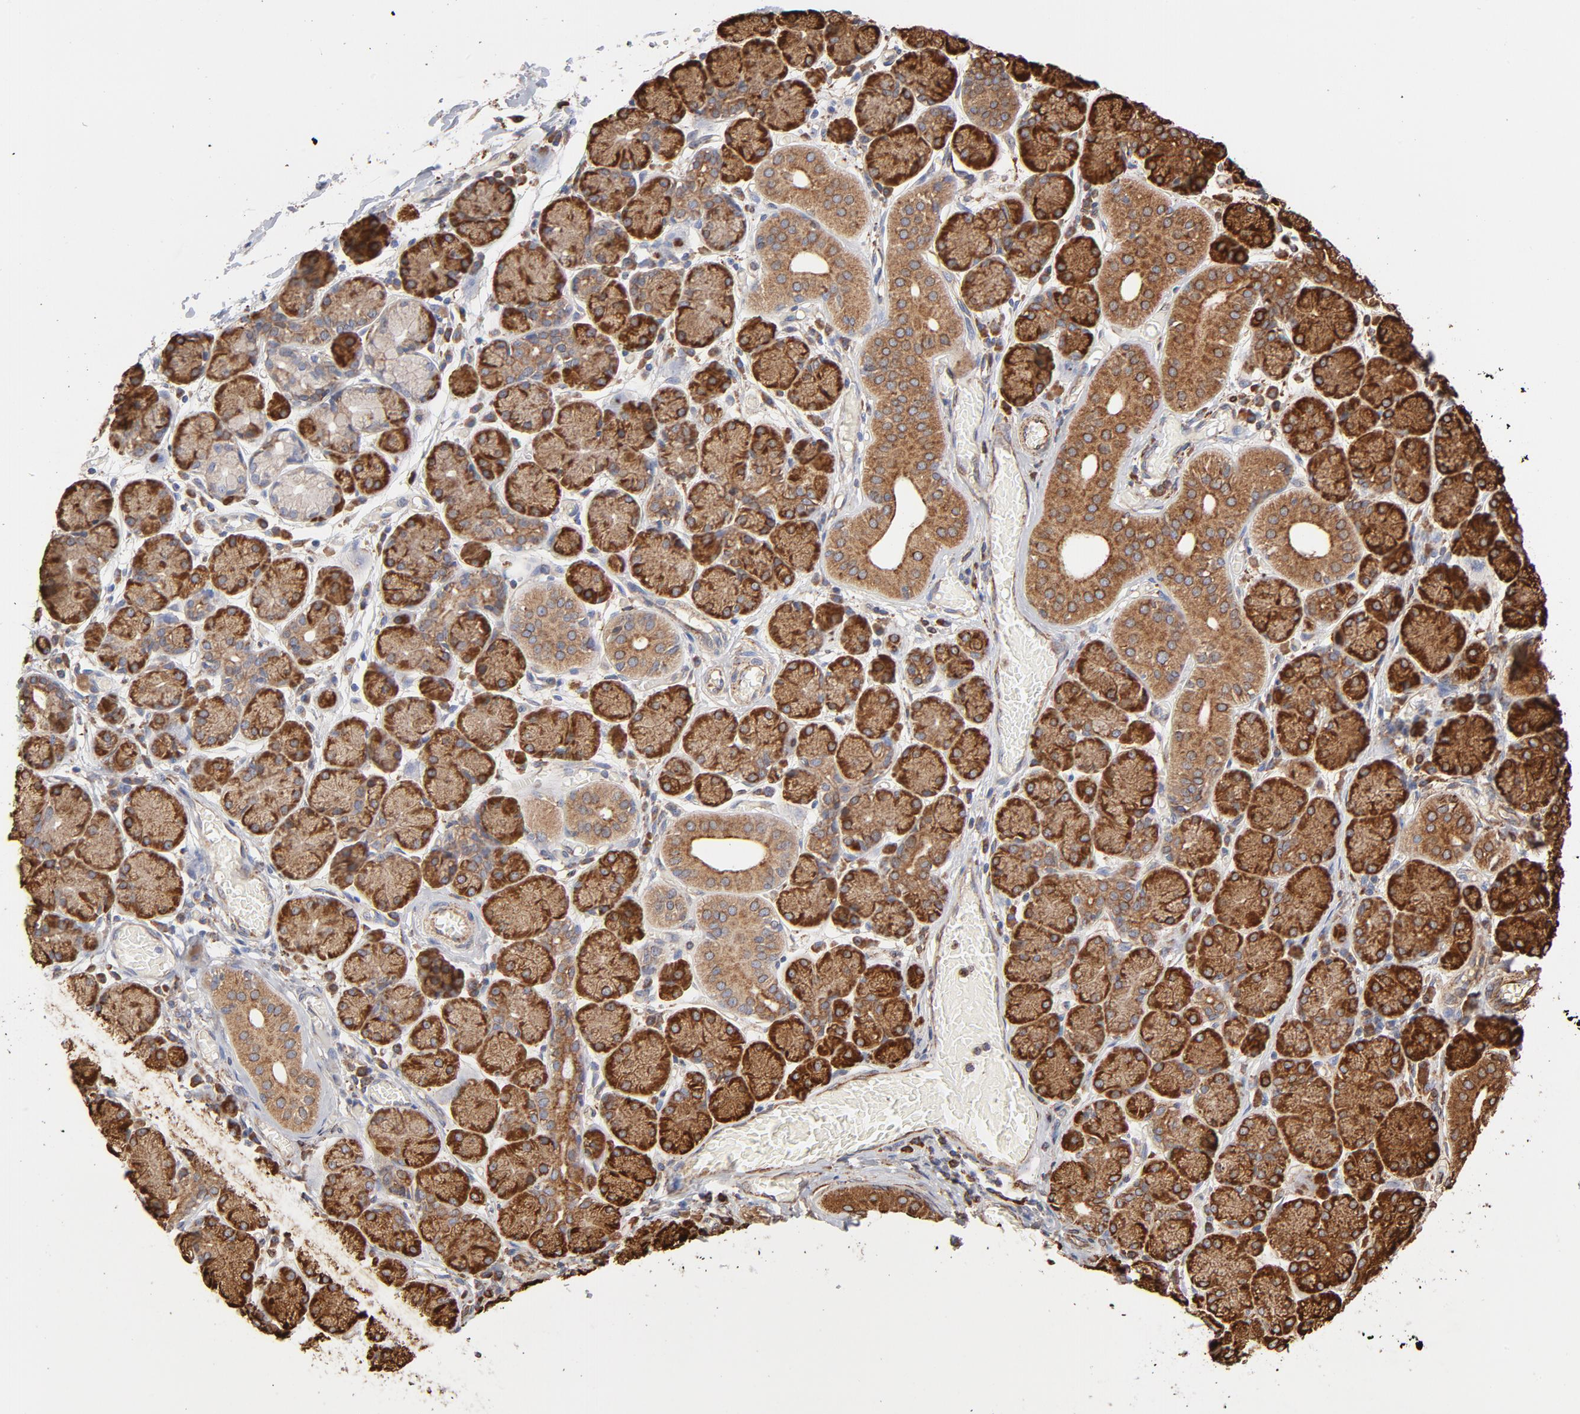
{"staining": {"intensity": "strong", "quantity": ">75%", "location": "cytoplasmic/membranous"}, "tissue": "salivary gland", "cell_type": "Glandular cells", "image_type": "normal", "snomed": [{"axis": "morphology", "description": "Normal tissue, NOS"}, {"axis": "topography", "description": "Salivary gland"}], "caption": "Protein expression analysis of unremarkable salivary gland demonstrates strong cytoplasmic/membranous positivity in approximately >75% of glandular cells.", "gene": "CANX", "patient": {"sex": "female", "age": 24}}